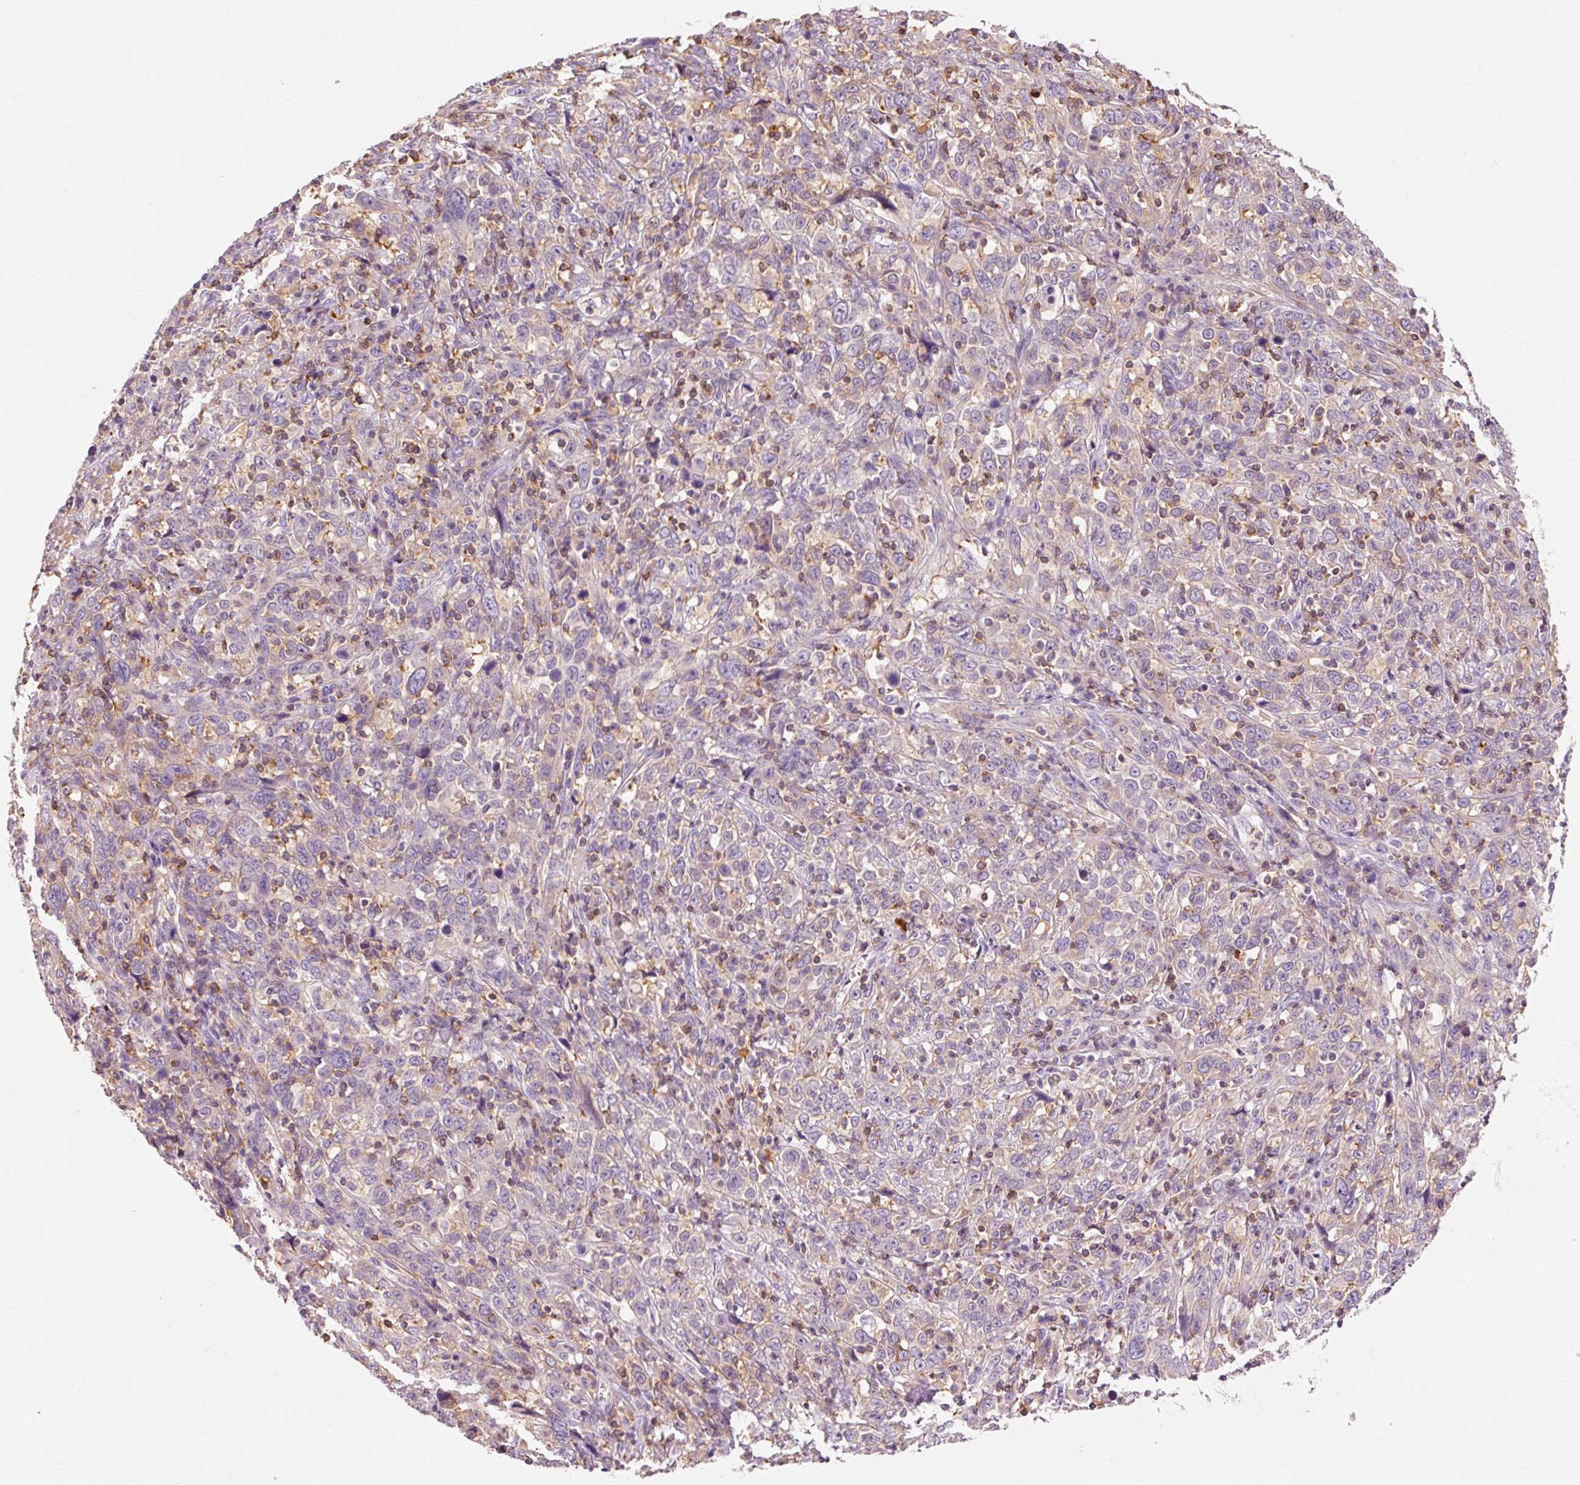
{"staining": {"intensity": "weak", "quantity": "<25%", "location": "cytoplasmic/membranous"}, "tissue": "cervical cancer", "cell_type": "Tumor cells", "image_type": "cancer", "snomed": [{"axis": "morphology", "description": "Squamous cell carcinoma, NOS"}, {"axis": "topography", "description": "Cervix"}], "caption": "Image shows no protein positivity in tumor cells of cervical squamous cell carcinoma tissue.", "gene": "OR8K1", "patient": {"sex": "female", "age": 46}}